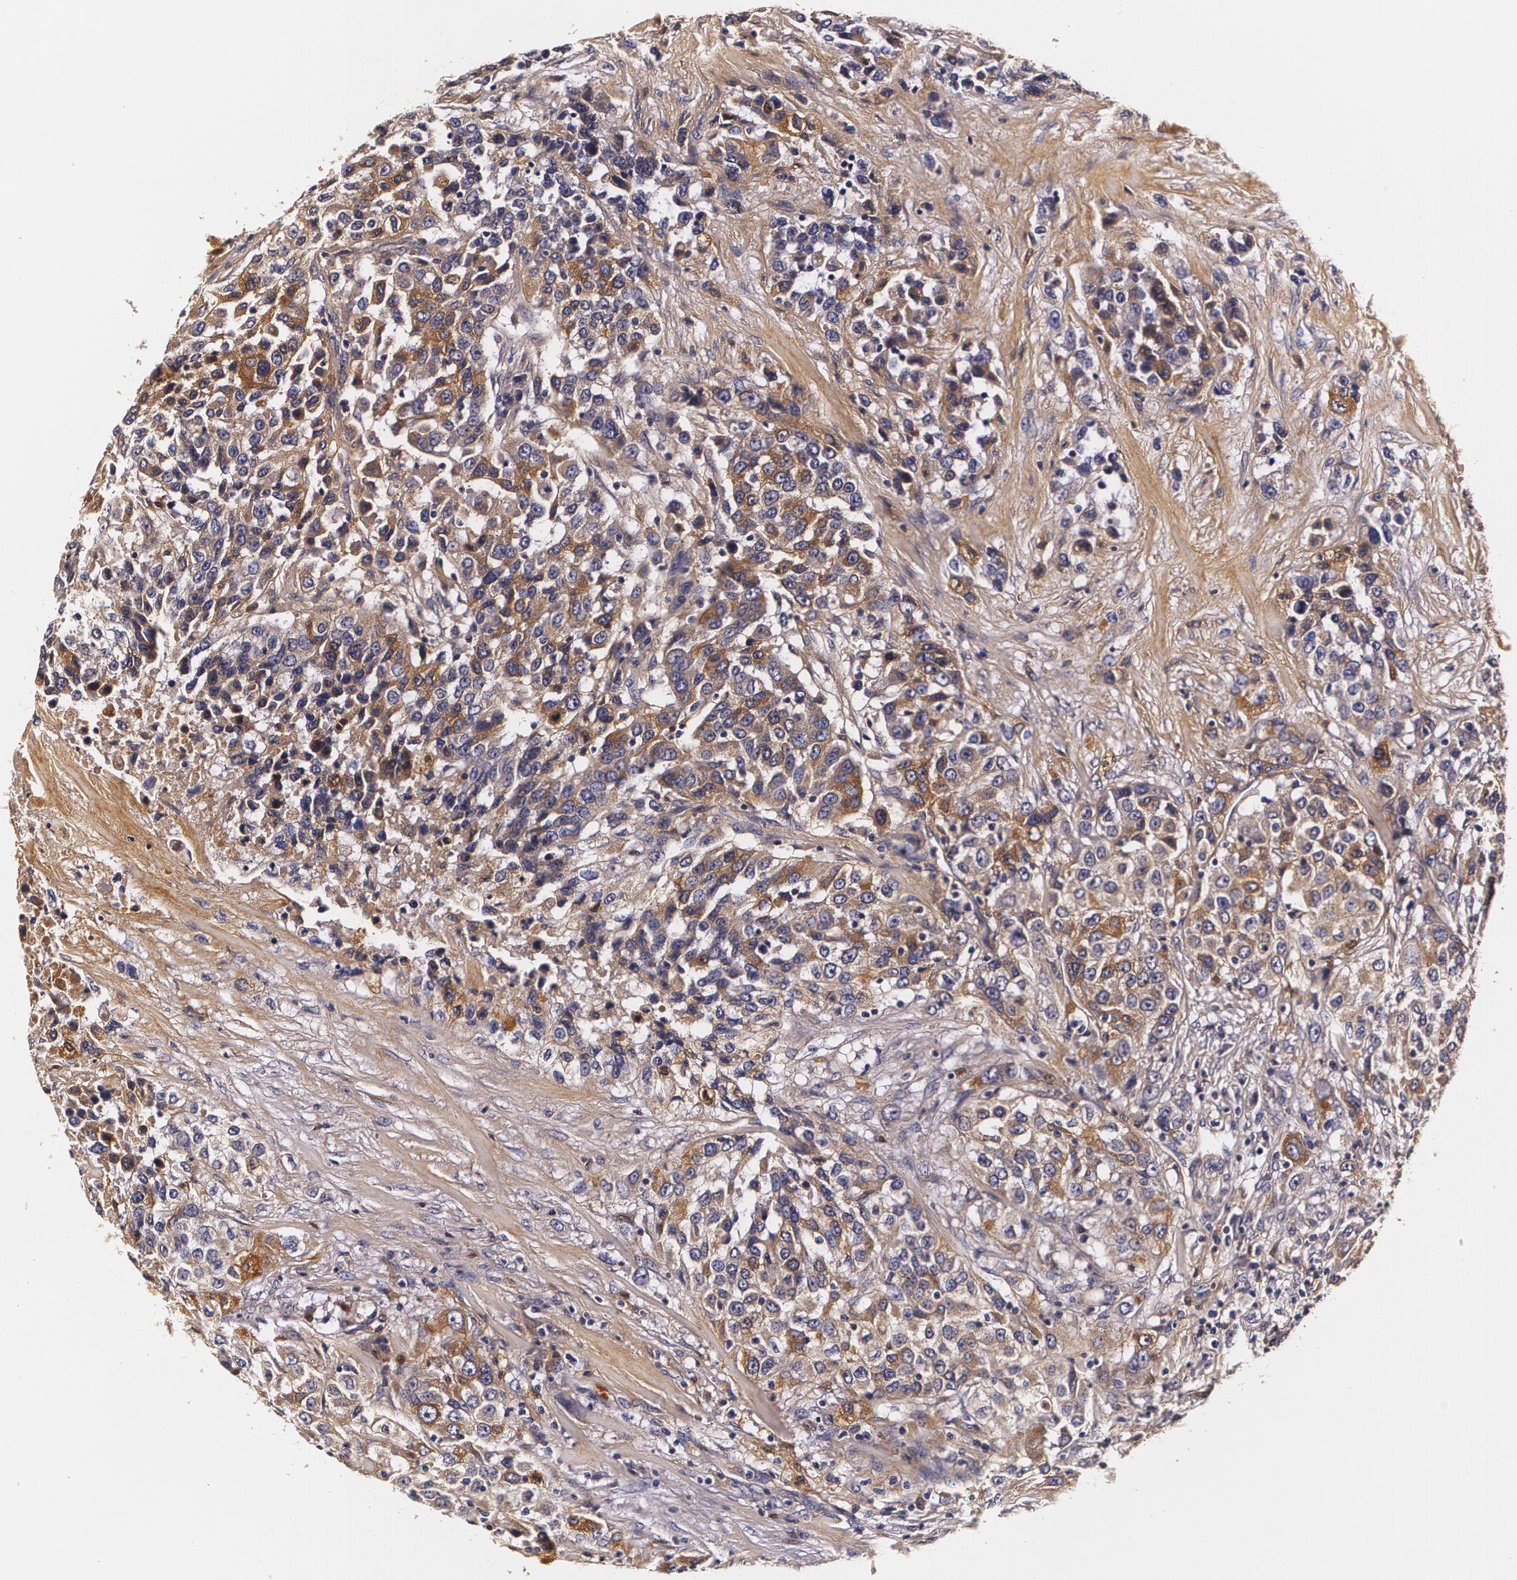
{"staining": {"intensity": "moderate", "quantity": ">75%", "location": "cytoplasmic/membranous"}, "tissue": "urothelial cancer", "cell_type": "Tumor cells", "image_type": "cancer", "snomed": [{"axis": "morphology", "description": "Urothelial carcinoma, High grade"}, {"axis": "topography", "description": "Urinary bladder"}], "caption": "Brown immunohistochemical staining in urothelial cancer reveals moderate cytoplasmic/membranous expression in approximately >75% of tumor cells. (IHC, brightfield microscopy, high magnification).", "gene": "TTR", "patient": {"sex": "female", "age": 80}}